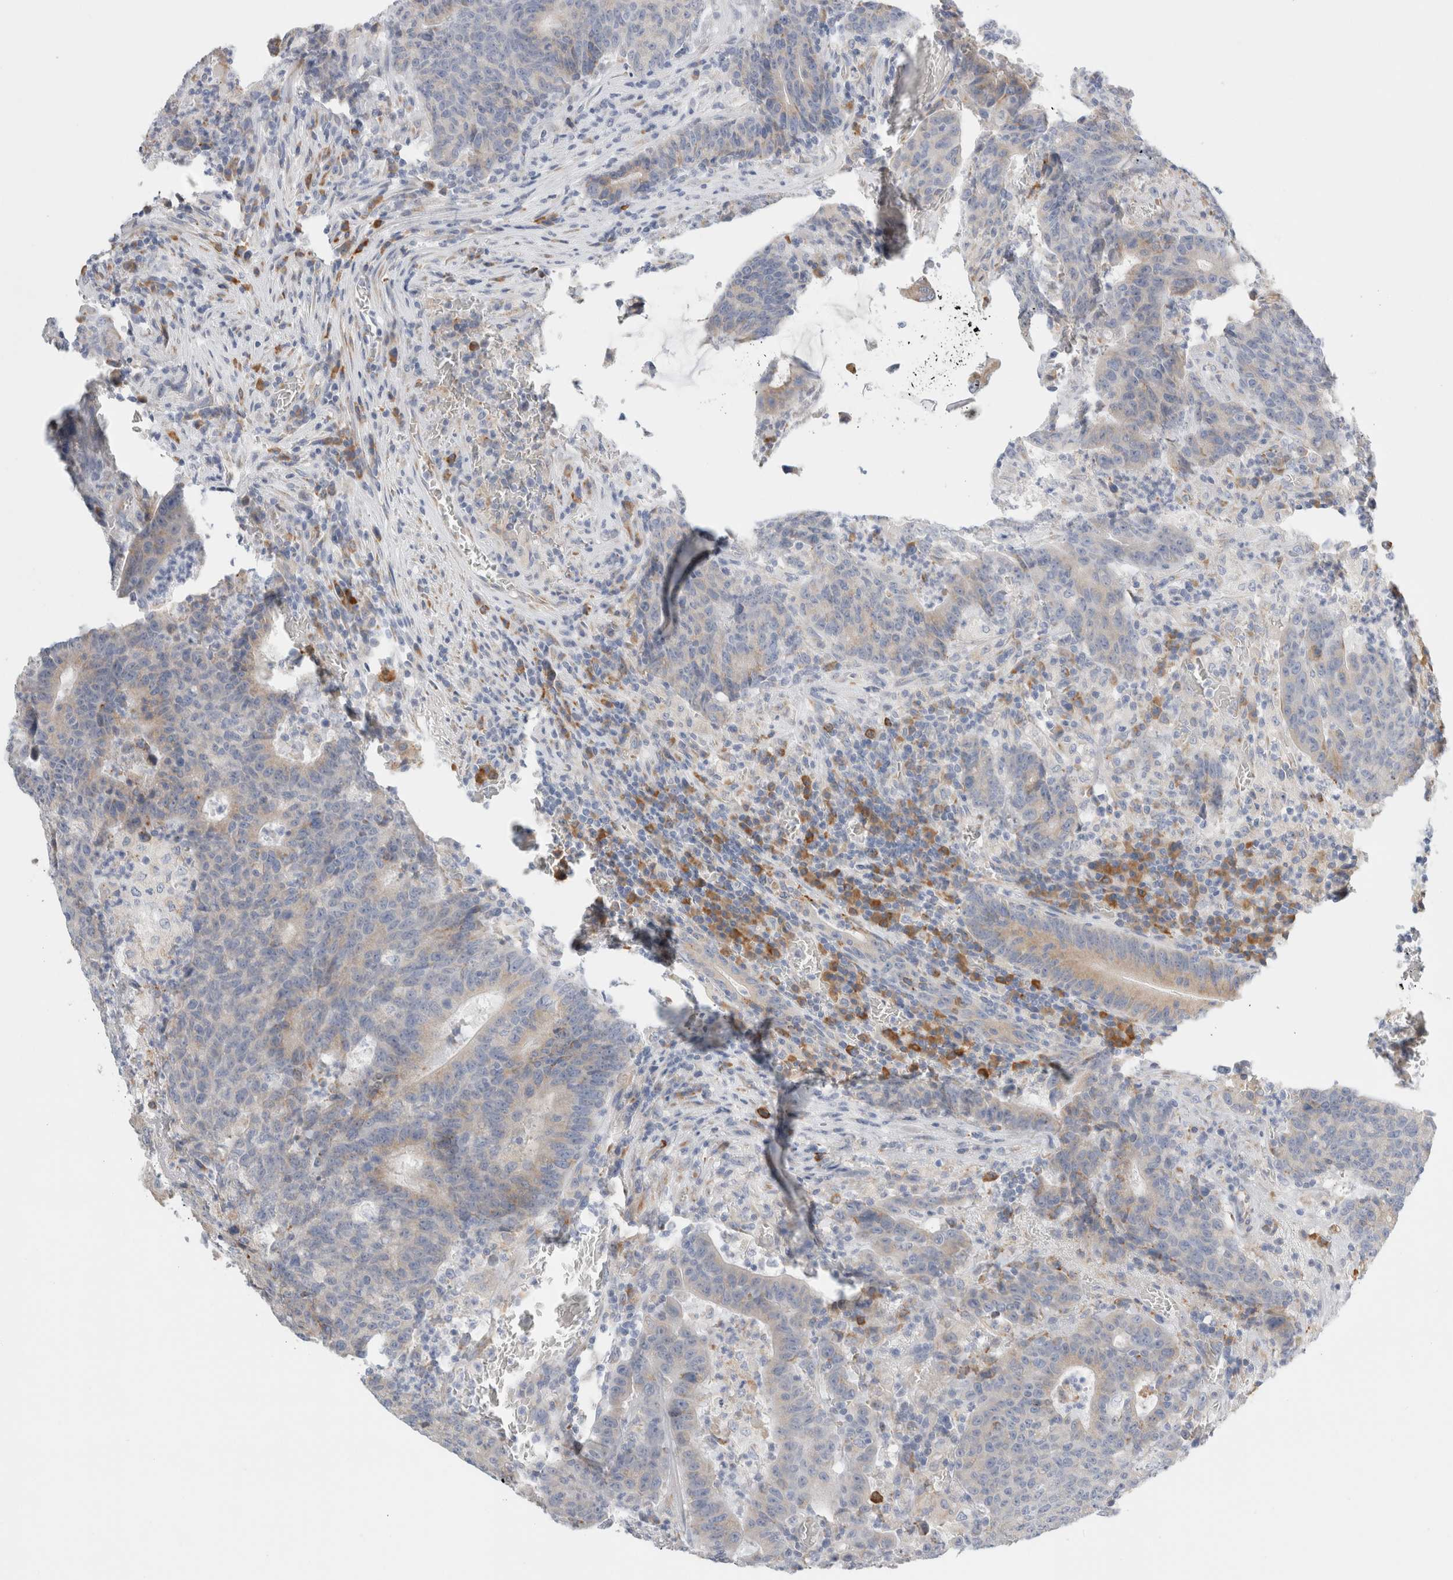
{"staining": {"intensity": "weak", "quantity": "<25%", "location": "cytoplasmic/membranous"}, "tissue": "colorectal cancer", "cell_type": "Tumor cells", "image_type": "cancer", "snomed": [{"axis": "morphology", "description": "Adenocarcinoma, NOS"}, {"axis": "topography", "description": "Colon"}], "caption": "This is an IHC micrograph of human adenocarcinoma (colorectal). There is no positivity in tumor cells.", "gene": "CSK", "patient": {"sex": "female", "age": 75}}